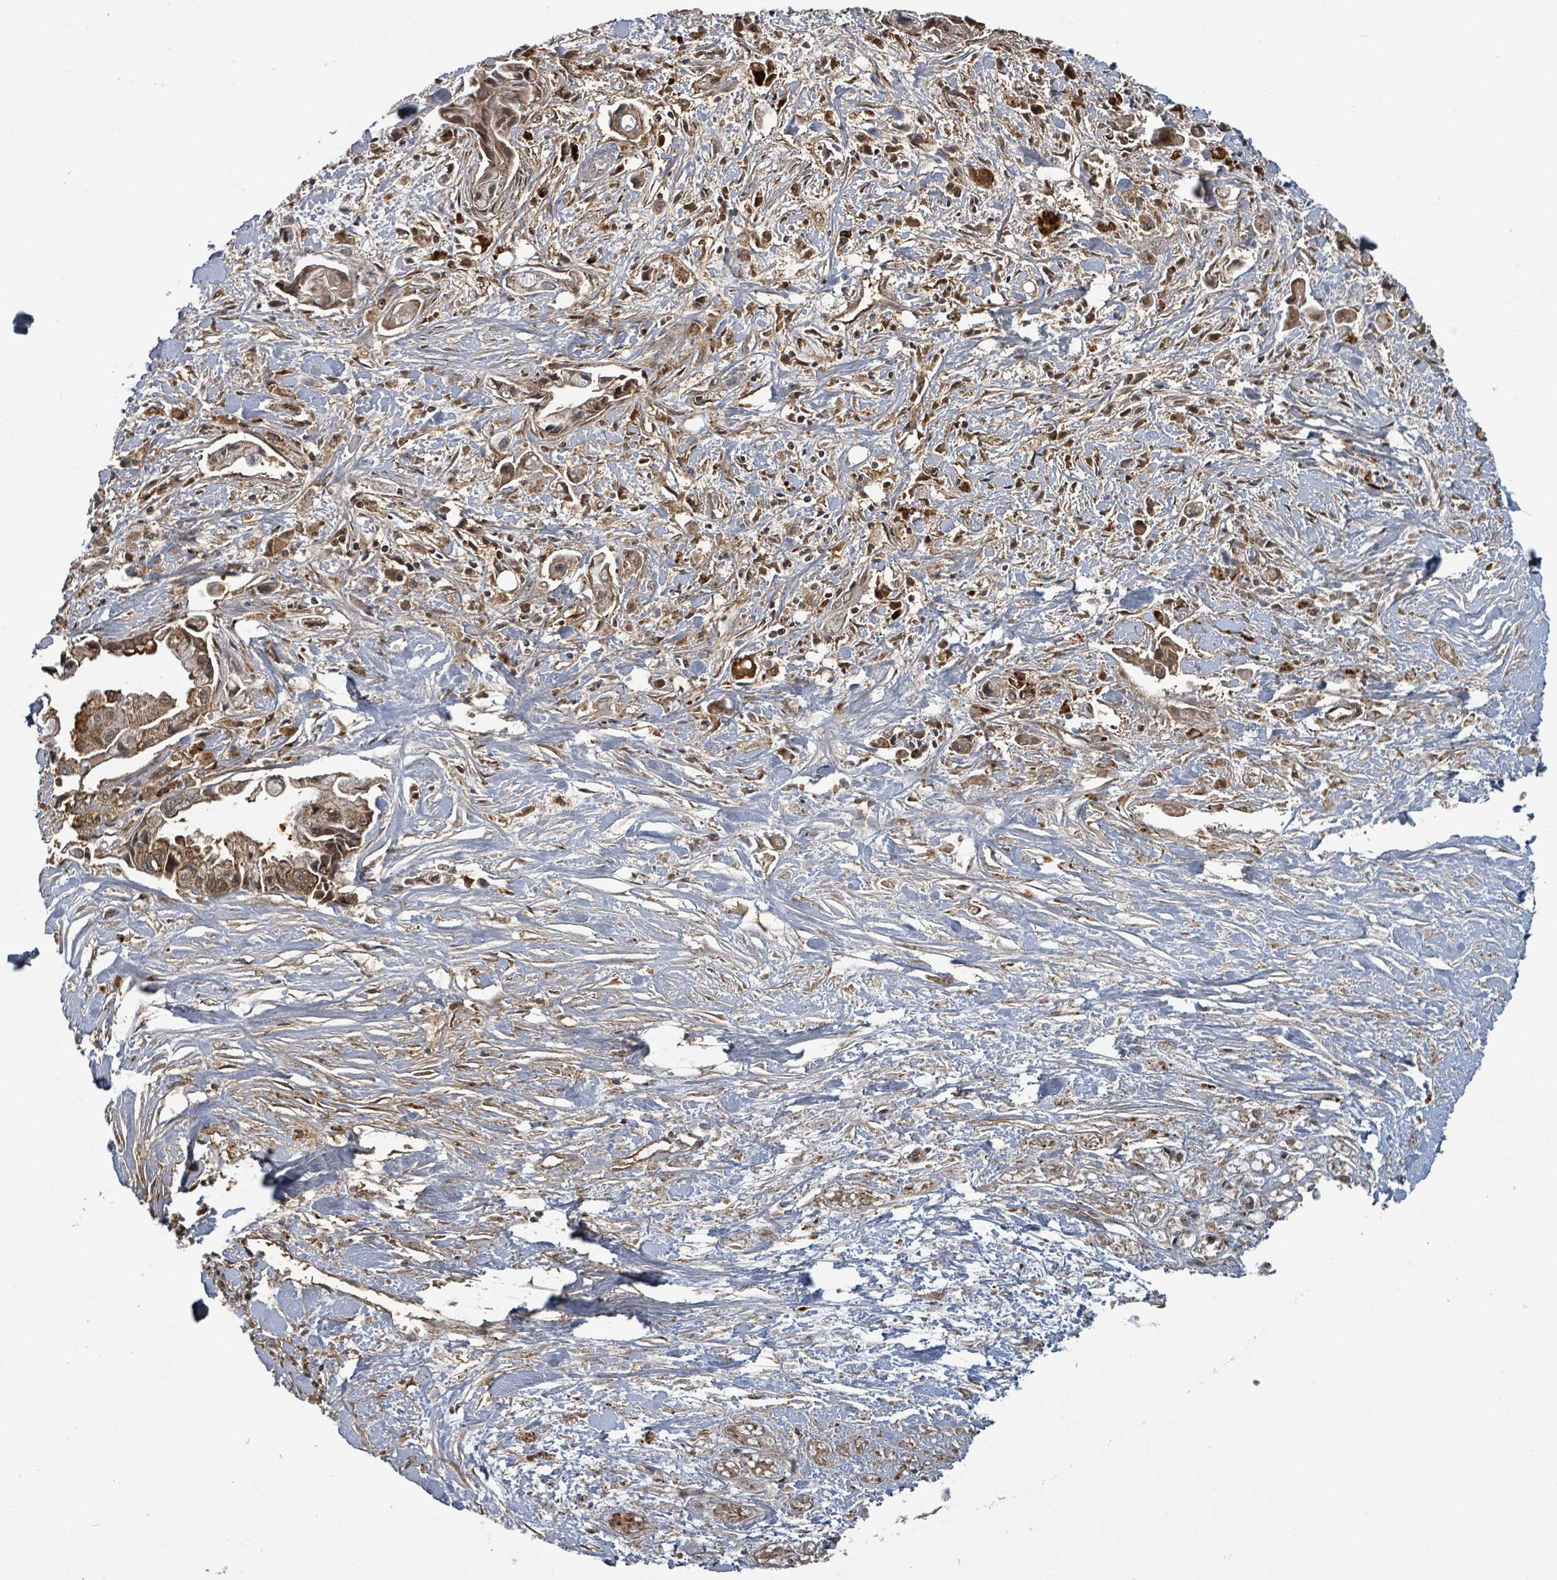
{"staining": {"intensity": "moderate", "quantity": ">75%", "location": "cytoplasmic/membranous,nuclear"}, "tissue": "pancreatic cancer", "cell_type": "Tumor cells", "image_type": "cancer", "snomed": [{"axis": "morphology", "description": "Adenocarcinoma, NOS"}, {"axis": "topography", "description": "Pancreas"}], "caption": "Immunohistochemistry of pancreatic cancer exhibits medium levels of moderate cytoplasmic/membranous and nuclear staining in about >75% of tumor cells. Nuclei are stained in blue.", "gene": "GTF3C1", "patient": {"sex": "male", "age": 61}}